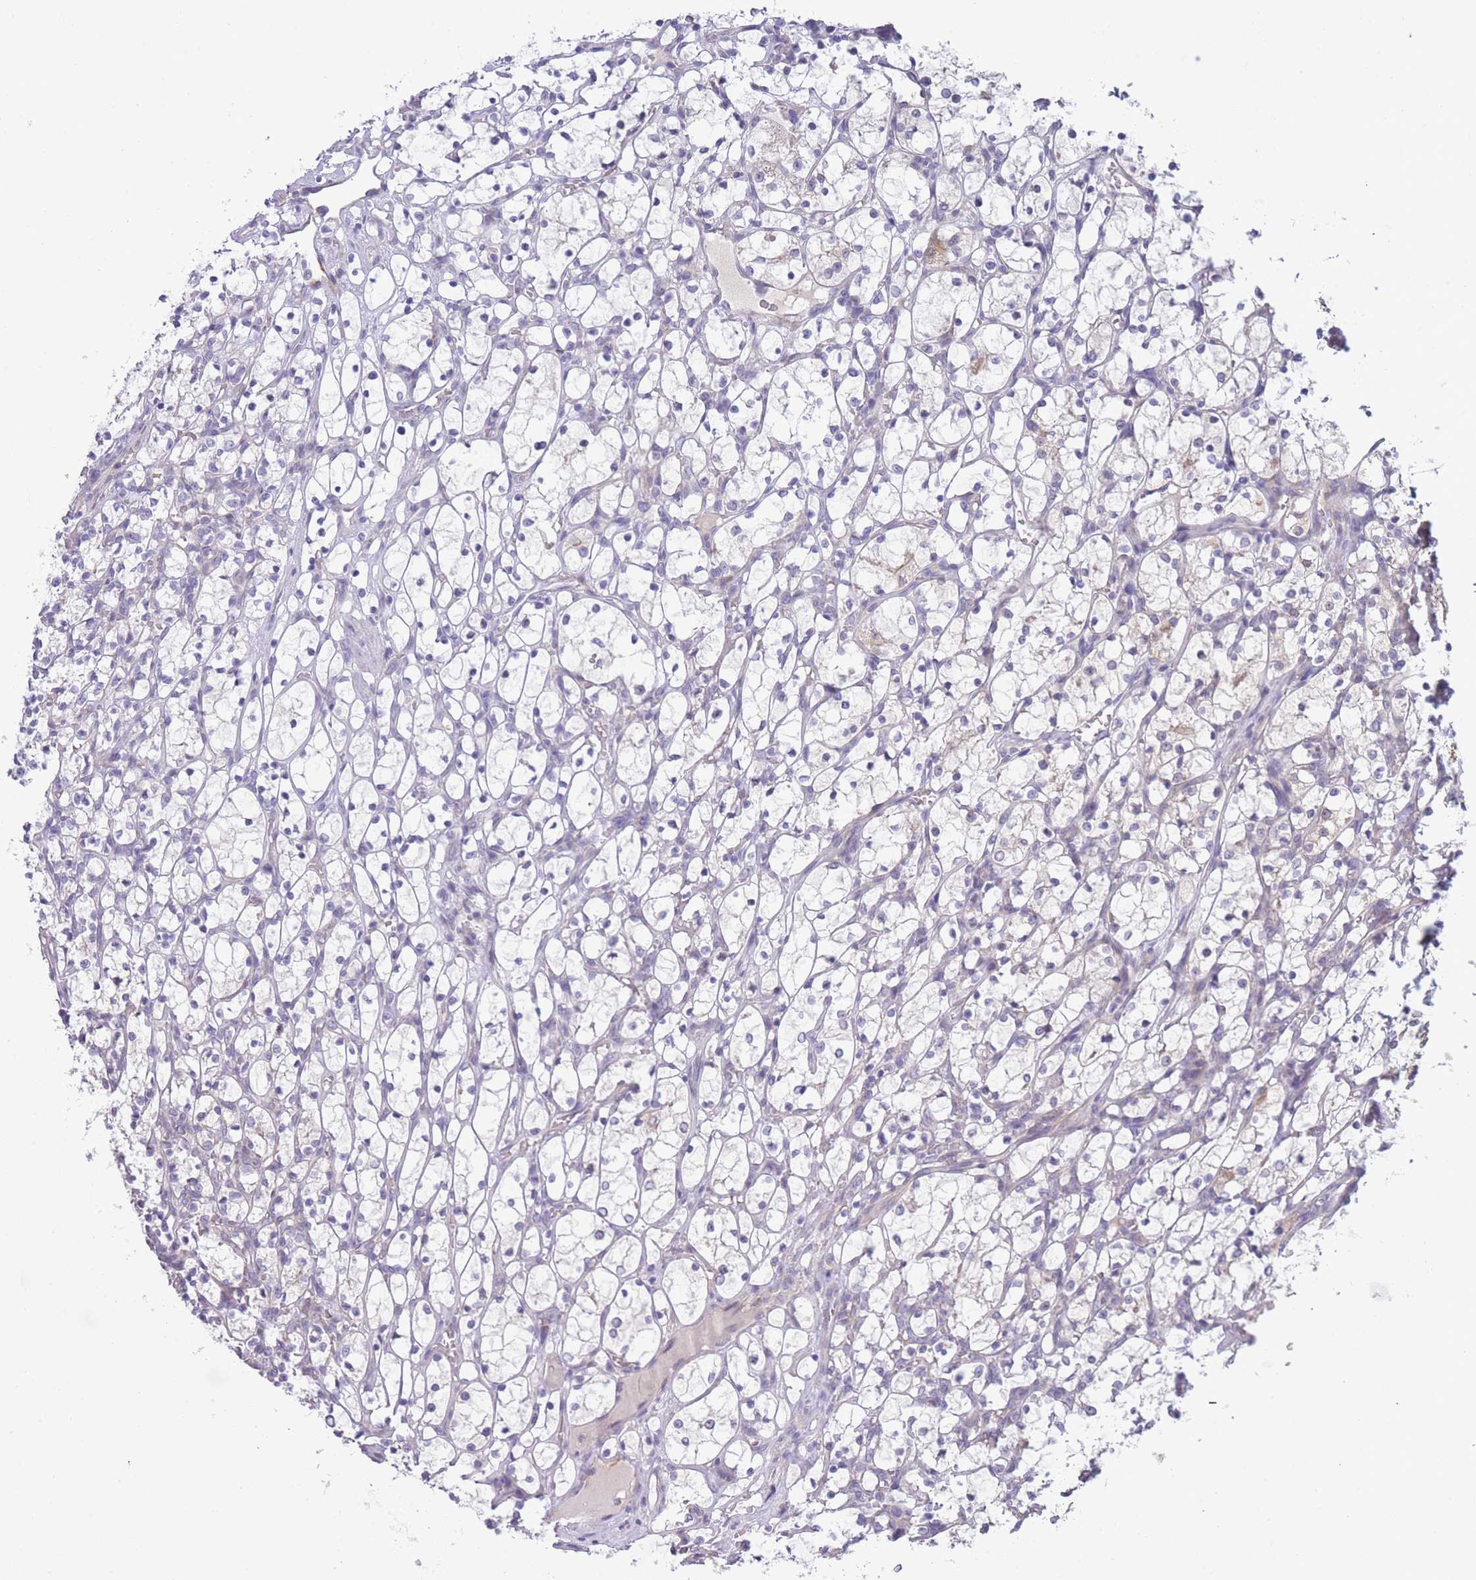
{"staining": {"intensity": "negative", "quantity": "none", "location": "none"}, "tissue": "renal cancer", "cell_type": "Tumor cells", "image_type": "cancer", "snomed": [{"axis": "morphology", "description": "Adenocarcinoma, NOS"}, {"axis": "topography", "description": "Kidney"}], "caption": "Immunohistochemistry photomicrograph of neoplastic tissue: adenocarcinoma (renal) stained with DAB (3,3'-diaminobenzidine) shows no significant protein positivity in tumor cells.", "gene": "PRR23B", "patient": {"sex": "female", "age": 69}}